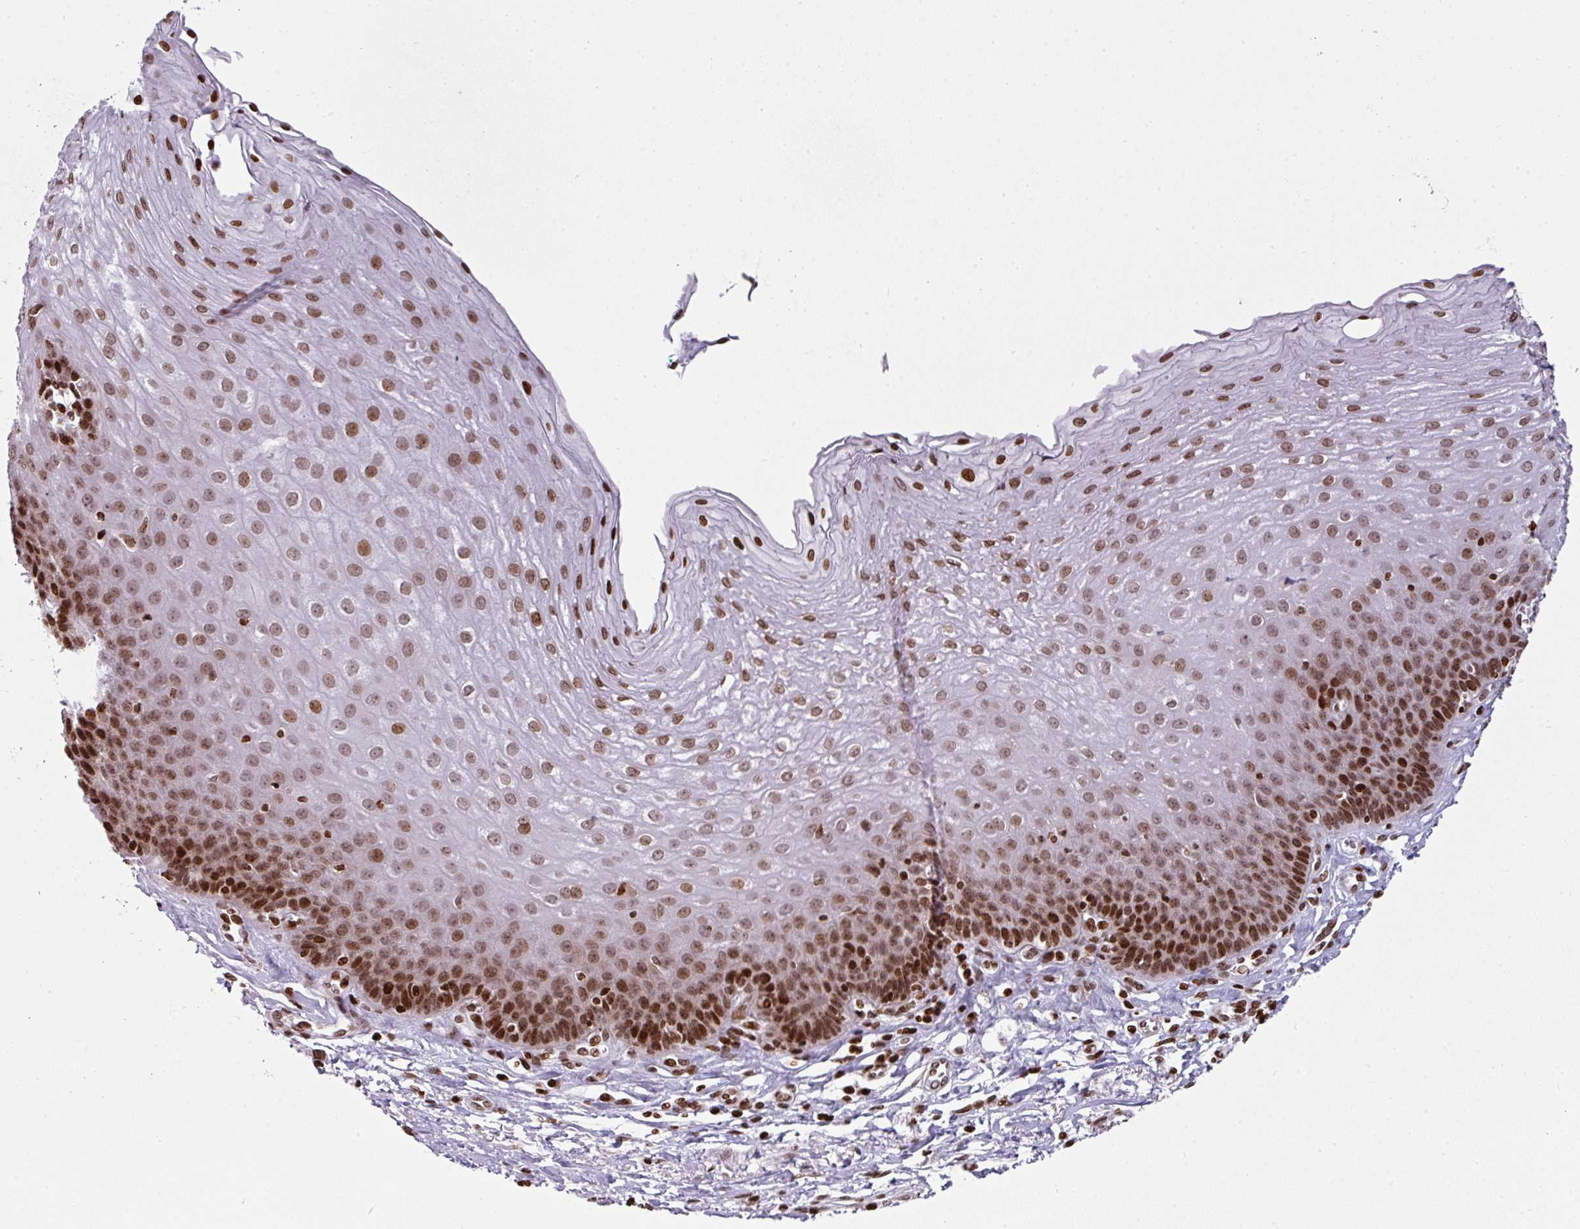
{"staining": {"intensity": "strong", "quantity": ">75%", "location": "nuclear"}, "tissue": "esophagus", "cell_type": "Squamous epithelial cells", "image_type": "normal", "snomed": [{"axis": "morphology", "description": "Normal tissue, NOS"}, {"axis": "topography", "description": "Esophagus"}], "caption": "Immunohistochemical staining of benign human esophagus shows >75% levels of strong nuclear protein staining in about >75% of squamous epithelial cells.", "gene": "RASL11A", "patient": {"sex": "female", "age": 81}}